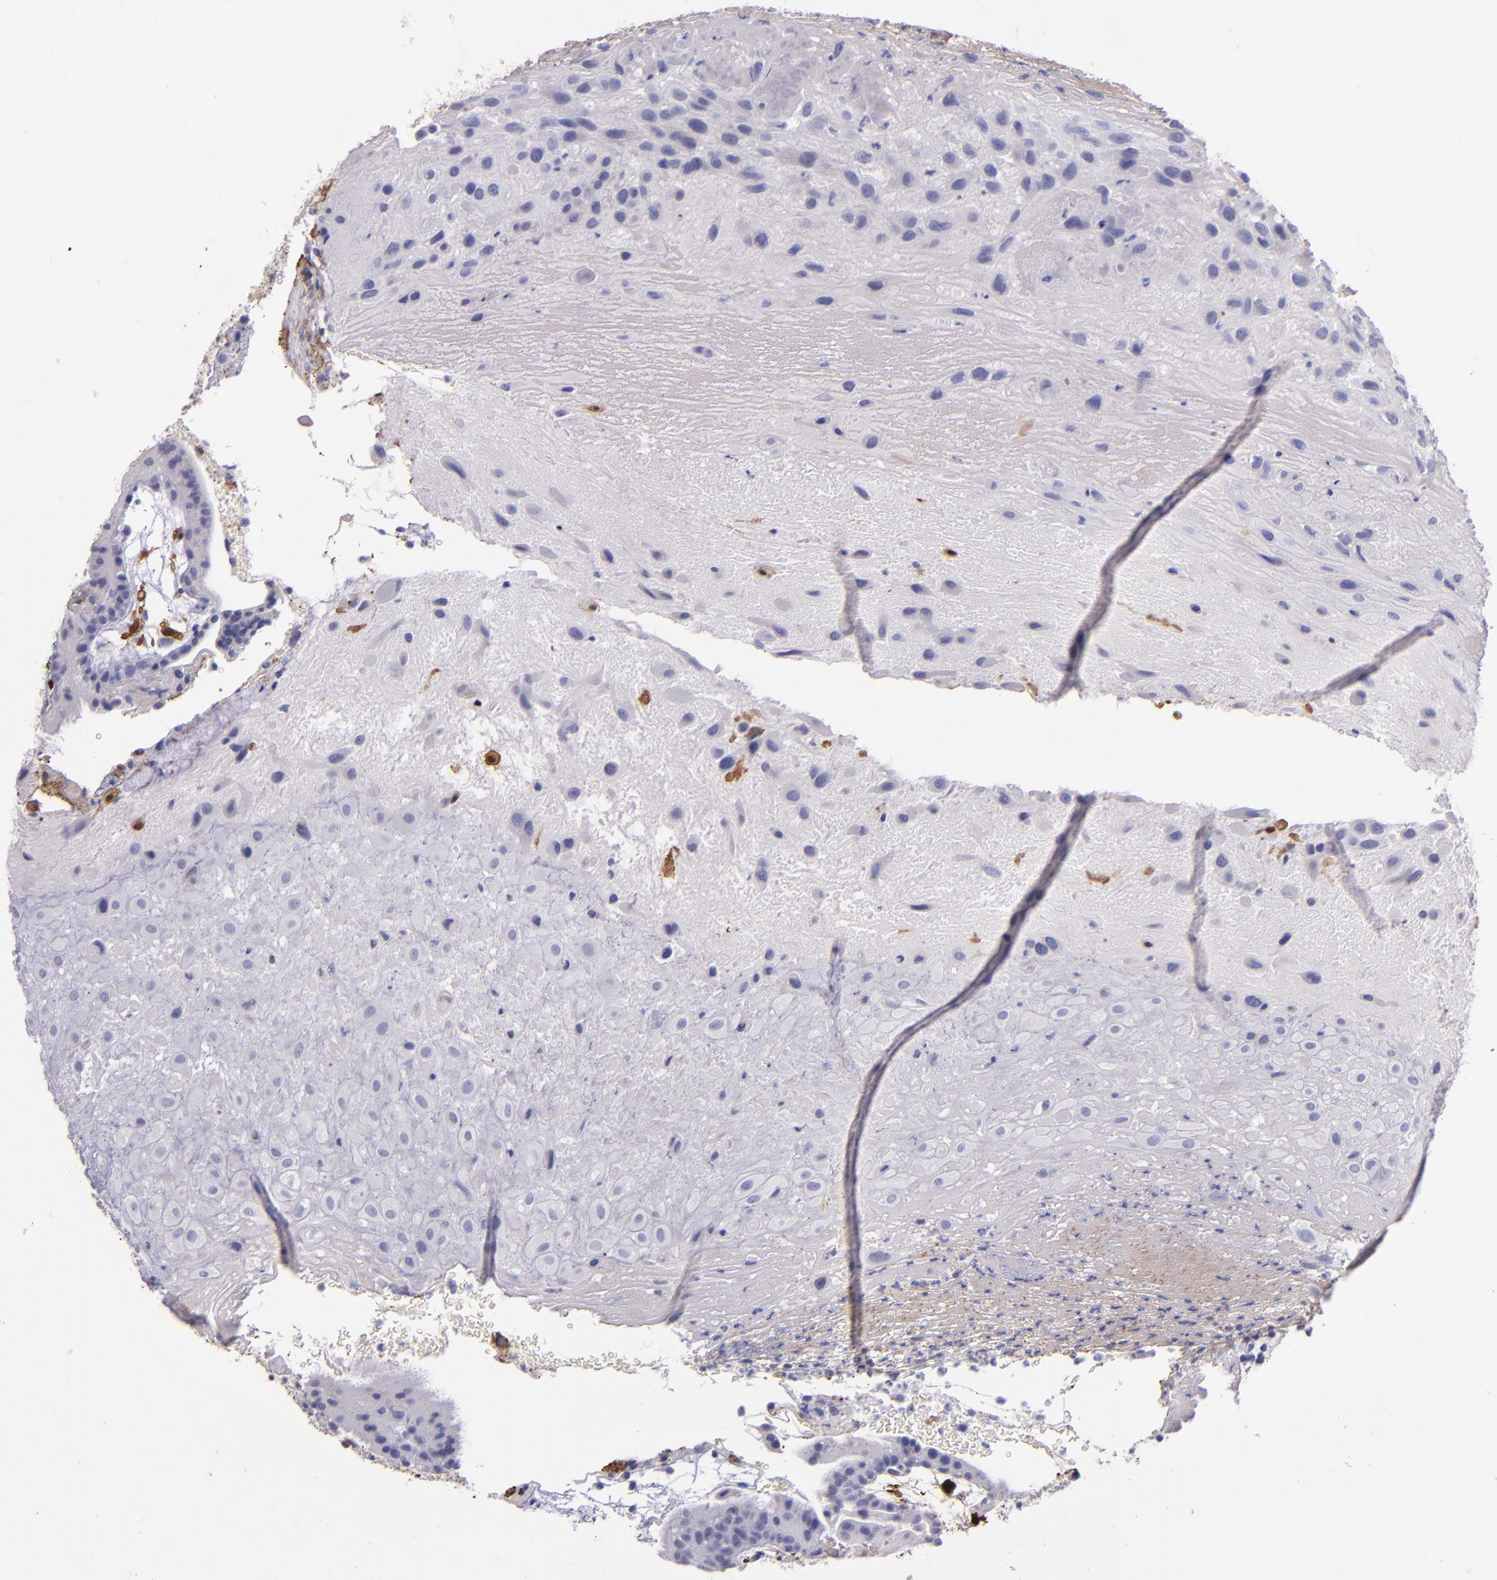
{"staining": {"intensity": "negative", "quantity": "none", "location": "none"}, "tissue": "placenta", "cell_type": "Decidual cells", "image_type": "normal", "snomed": [{"axis": "morphology", "description": "Normal tissue, NOS"}, {"axis": "topography", "description": "Placenta"}], "caption": "A histopathology image of placenta stained for a protein displays no brown staining in decidual cells. Brightfield microscopy of immunohistochemistry stained with DAB (3,3'-diaminobenzidine) (brown) and hematoxylin (blue), captured at high magnification.", "gene": "F13A1", "patient": {"sex": "female", "age": 19}}